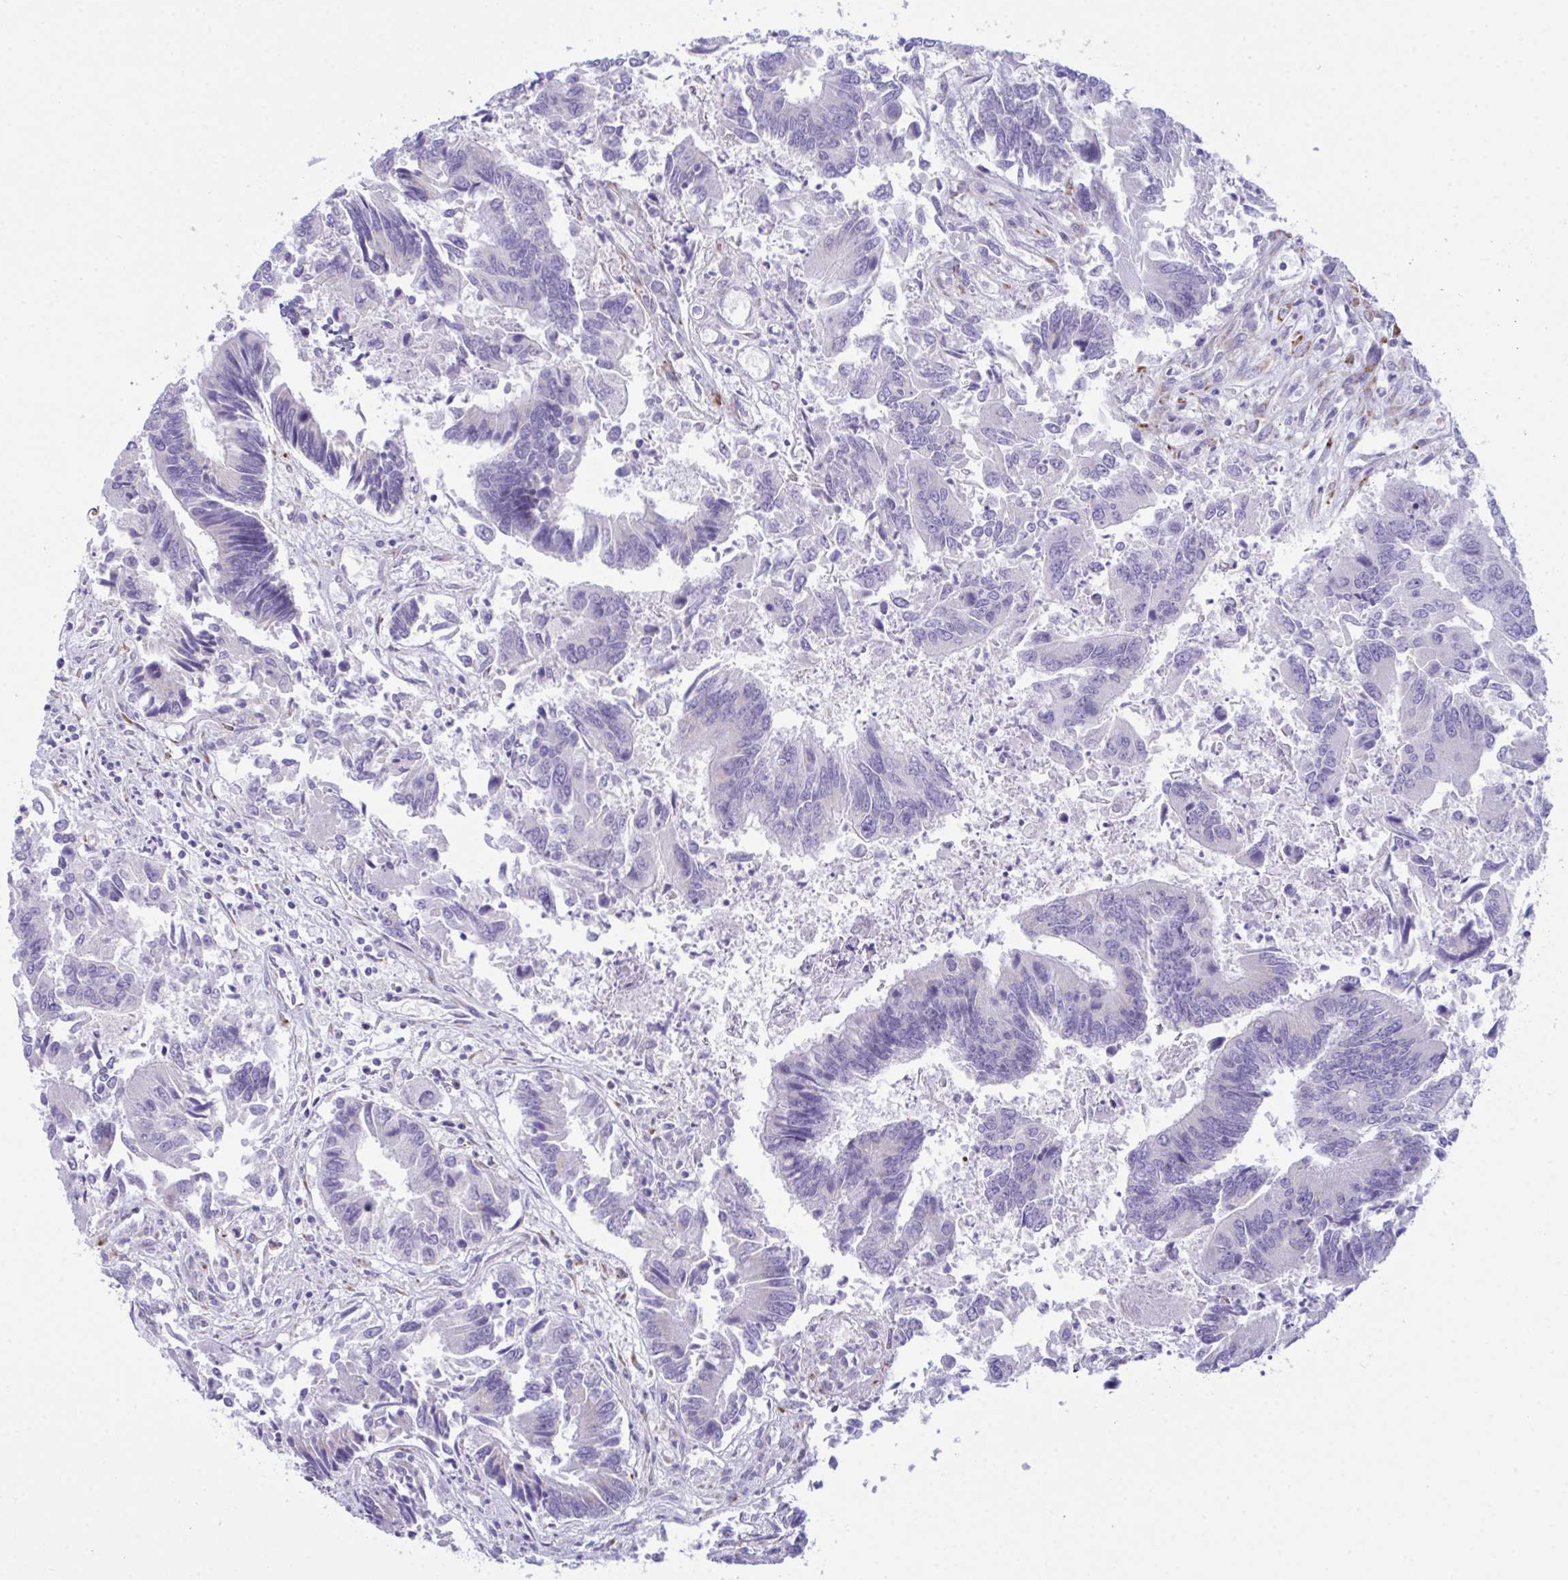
{"staining": {"intensity": "negative", "quantity": "none", "location": "none"}, "tissue": "colorectal cancer", "cell_type": "Tumor cells", "image_type": "cancer", "snomed": [{"axis": "morphology", "description": "Adenocarcinoma, NOS"}, {"axis": "topography", "description": "Colon"}], "caption": "Image shows no significant protein expression in tumor cells of colorectal adenocarcinoma.", "gene": "BBS1", "patient": {"sex": "female", "age": 67}}